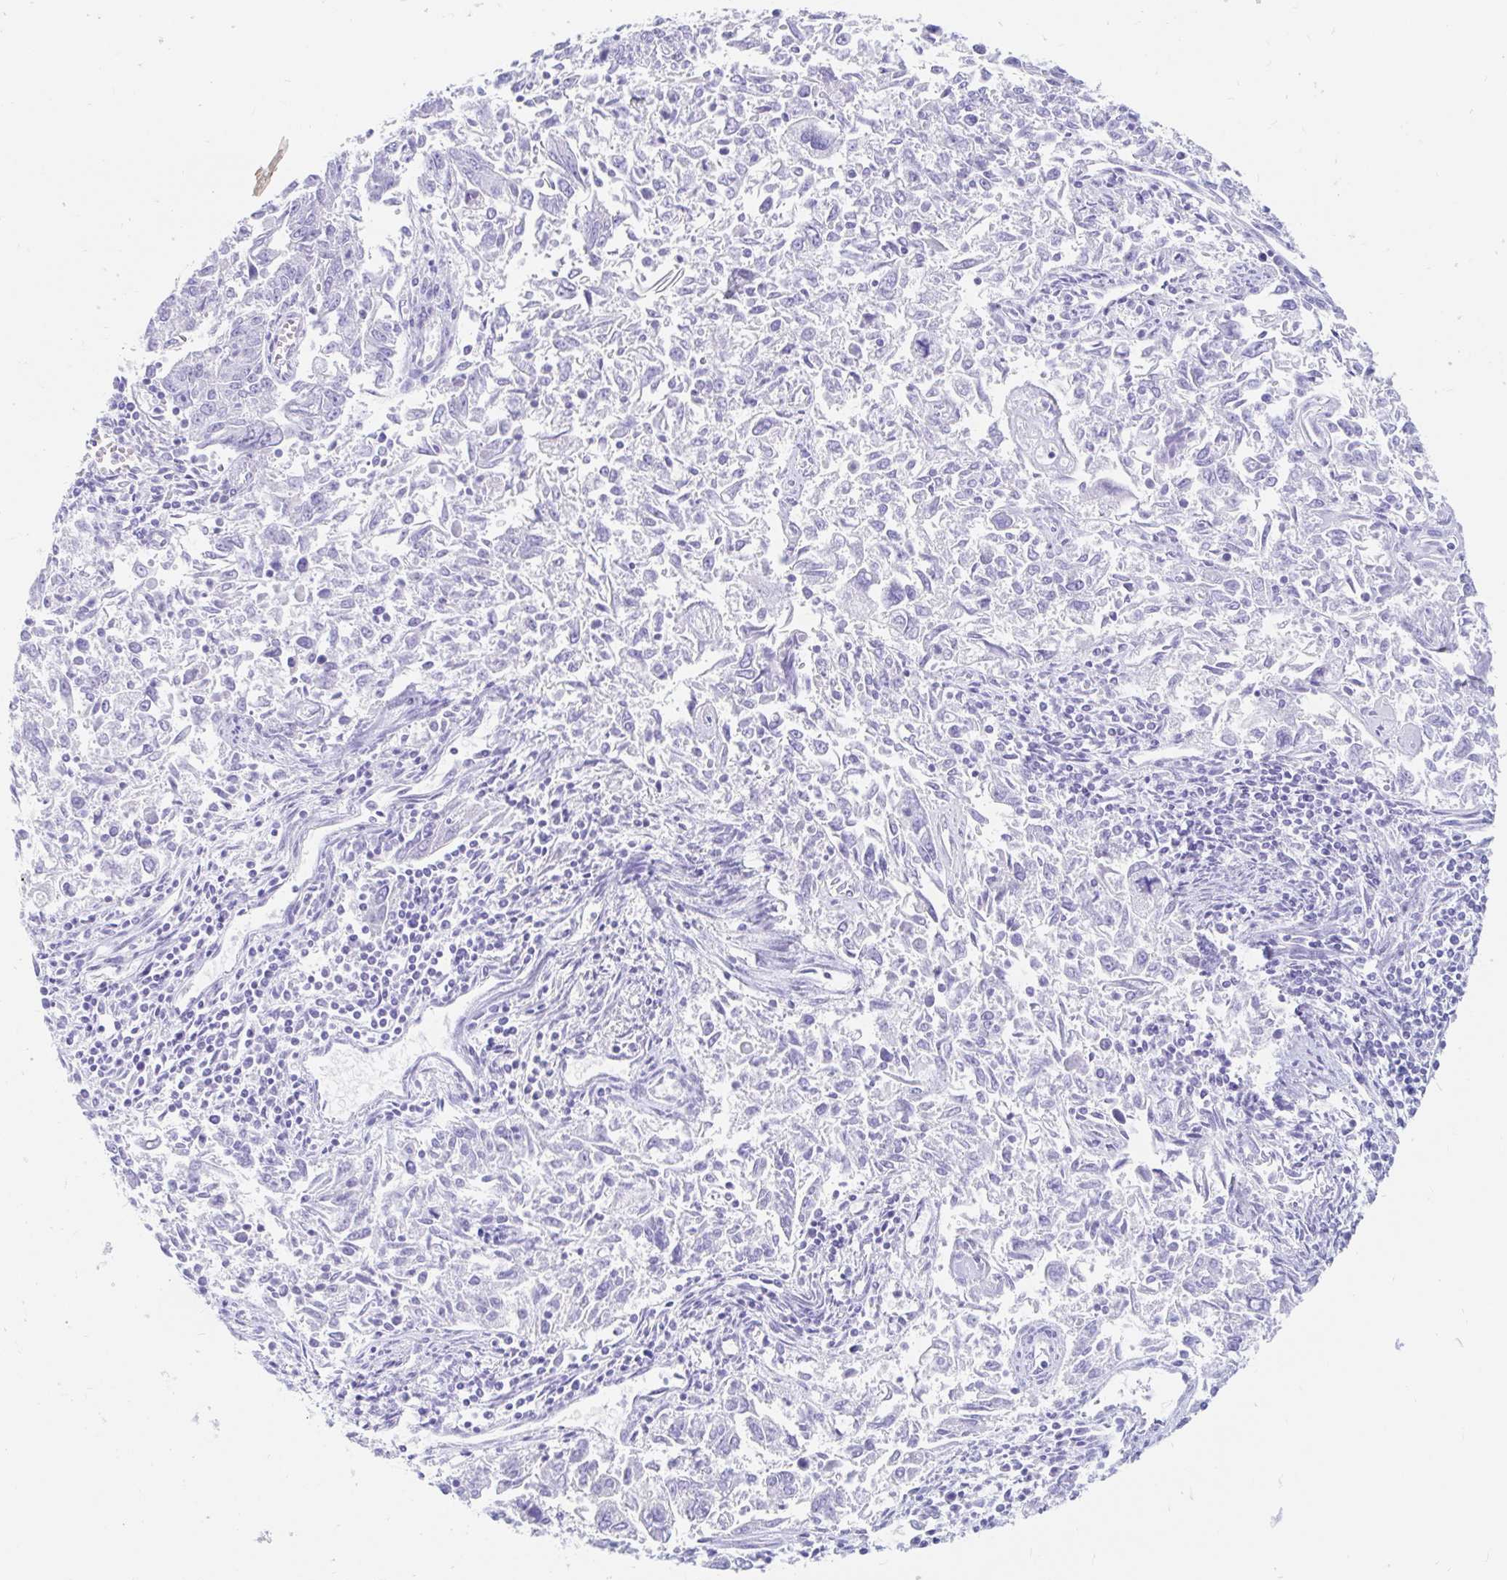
{"staining": {"intensity": "negative", "quantity": "none", "location": "none"}, "tissue": "endometrial cancer", "cell_type": "Tumor cells", "image_type": "cancer", "snomed": [{"axis": "morphology", "description": "Adenocarcinoma, NOS"}, {"axis": "topography", "description": "Endometrium"}], "caption": "Immunohistochemistry image of endometrial cancer stained for a protein (brown), which demonstrates no positivity in tumor cells. (DAB IHC visualized using brightfield microscopy, high magnification).", "gene": "OR6T1", "patient": {"sex": "female", "age": 42}}